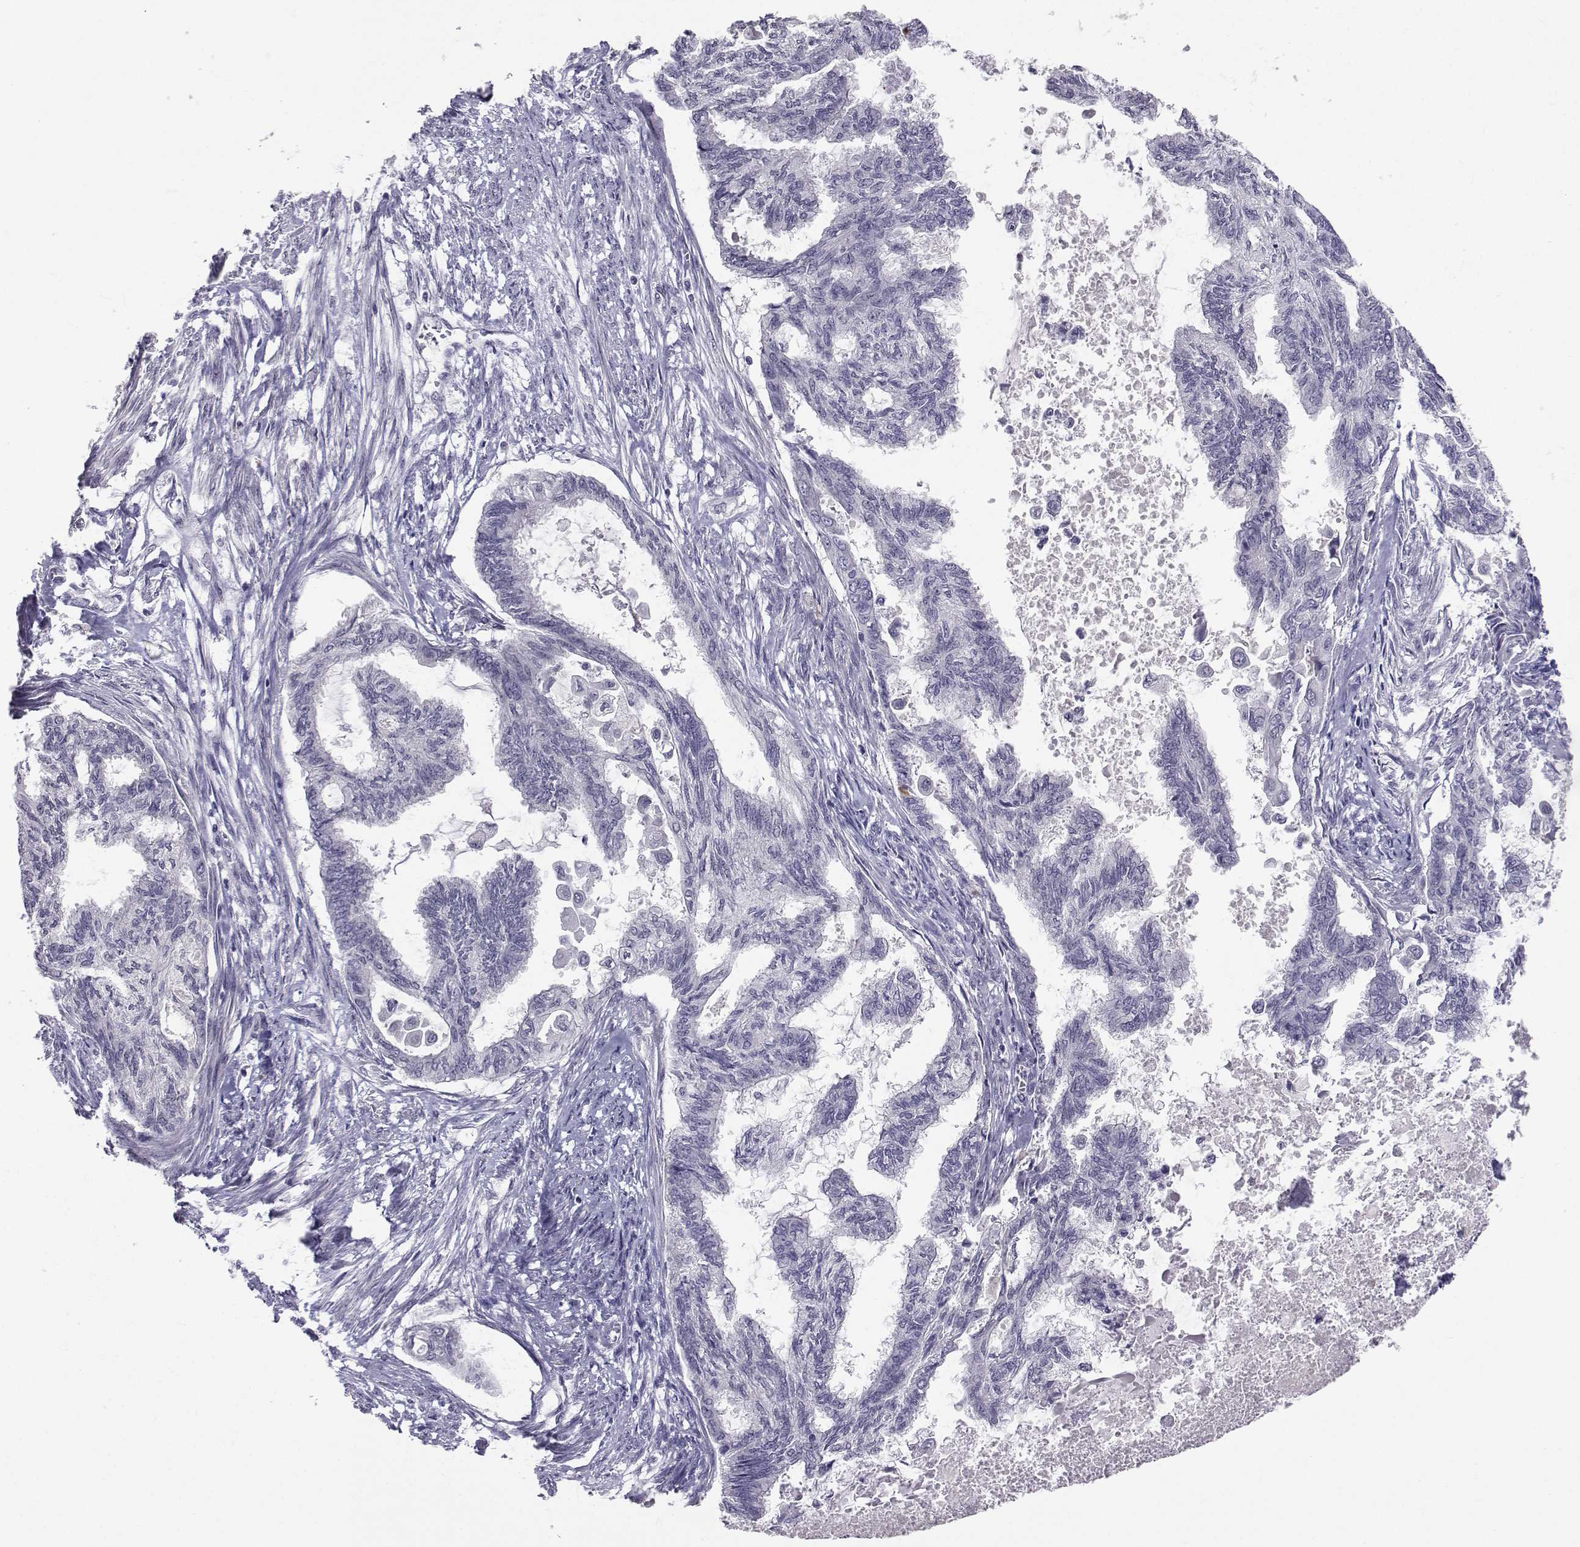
{"staining": {"intensity": "negative", "quantity": "none", "location": "none"}, "tissue": "endometrial cancer", "cell_type": "Tumor cells", "image_type": "cancer", "snomed": [{"axis": "morphology", "description": "Adenocarcinoma, NOS"}, {"axis": "topography", "description": "Endometrium"}], "caption": "High power microscopy photomicrograph of an IHC micrograph of adenocarcinoma (endometrial), revealing no significant positivity in tumor cells. The staining was performed using DAB (3,3'-diaminobenzidine) to visualize the protein expression in brown, while the nuclei were stained in blue with hematoxylin (Magnification: 20x).", "gene": "SLC6A3", "patient": {"sex": "female", "age": 86}}